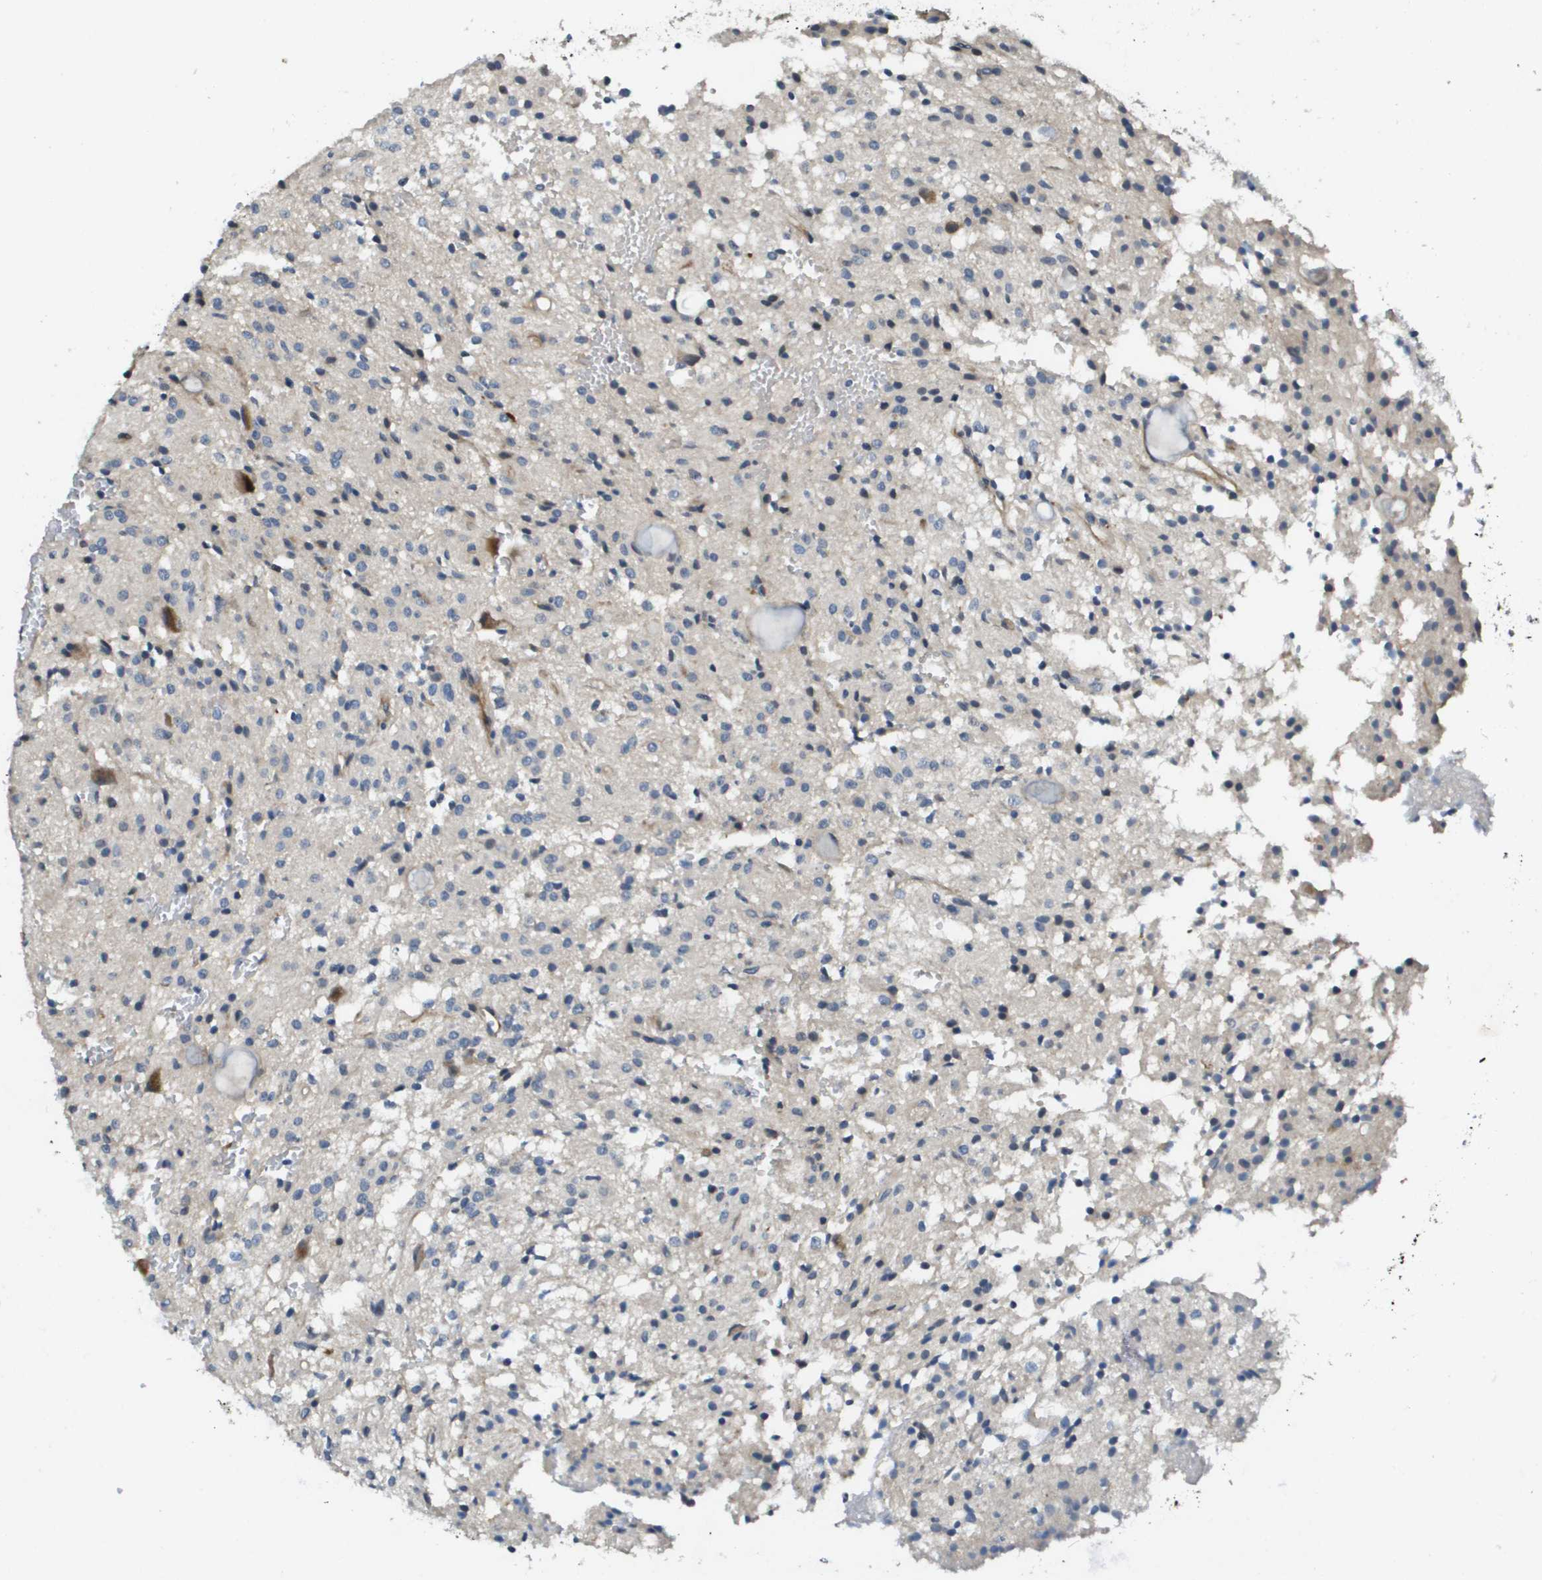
{"staining": {"intensity": "weak", "quantity": "<25%", "location": "cytoplasmic/membranous"}, "tissue": "glioma", "cell_type": "Tumor cells", "image_type": "cancer", "snomed": [{"axis": "morphology", "description": "Glioma, malignant, High grade"}, {"axis": "topography", "description": "Brain"}], "caption": "The image demonstrates no staining of tumor cells in glioma. Nuclei are stained in blue.", "gene": "SCN4B", "patient": {"sex": "female", "age": 59}}